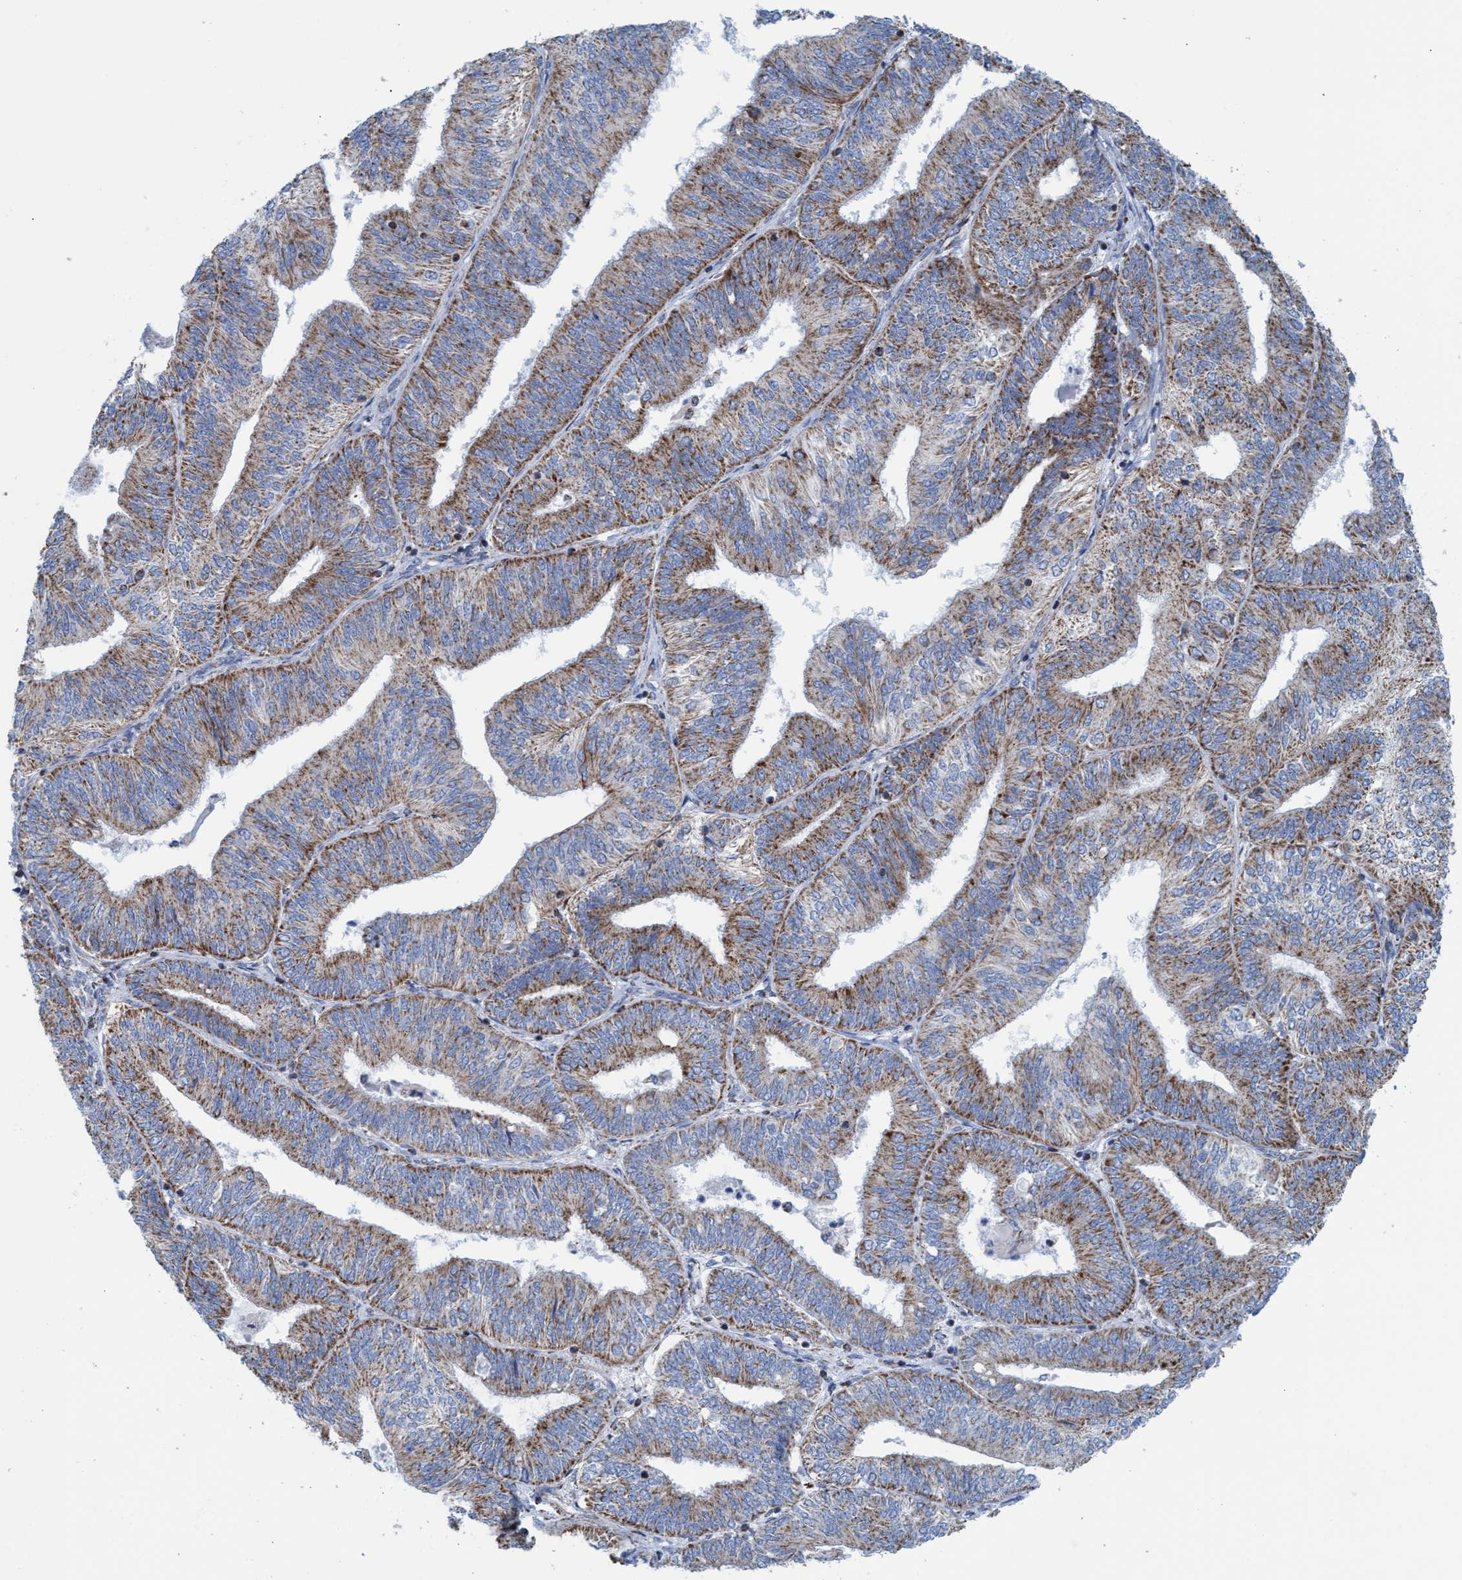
{"staining": {"intensity": "moderate", "quantity": ">75%", "location": "cytoplasmic/membranous"}, "tissue": "endometrial cancer", "cell_type": "Tumor cells", "image_type": "cancer", "snomed": [{"axis": "morphology", "description": "Adenocarcinoma, NOS"}, {"axis": "topography", "description": "Endometrium"}], "caption": "This is a photomicrograph of immunohistochemistry (IHC) staining of endometrial cancer (adenocarcinoma), which shows moderate staining in the cytoplasmic/membranous of tumor cells.", "gene": "GGA3", "patient": {"sex": "female", "age": 58}}